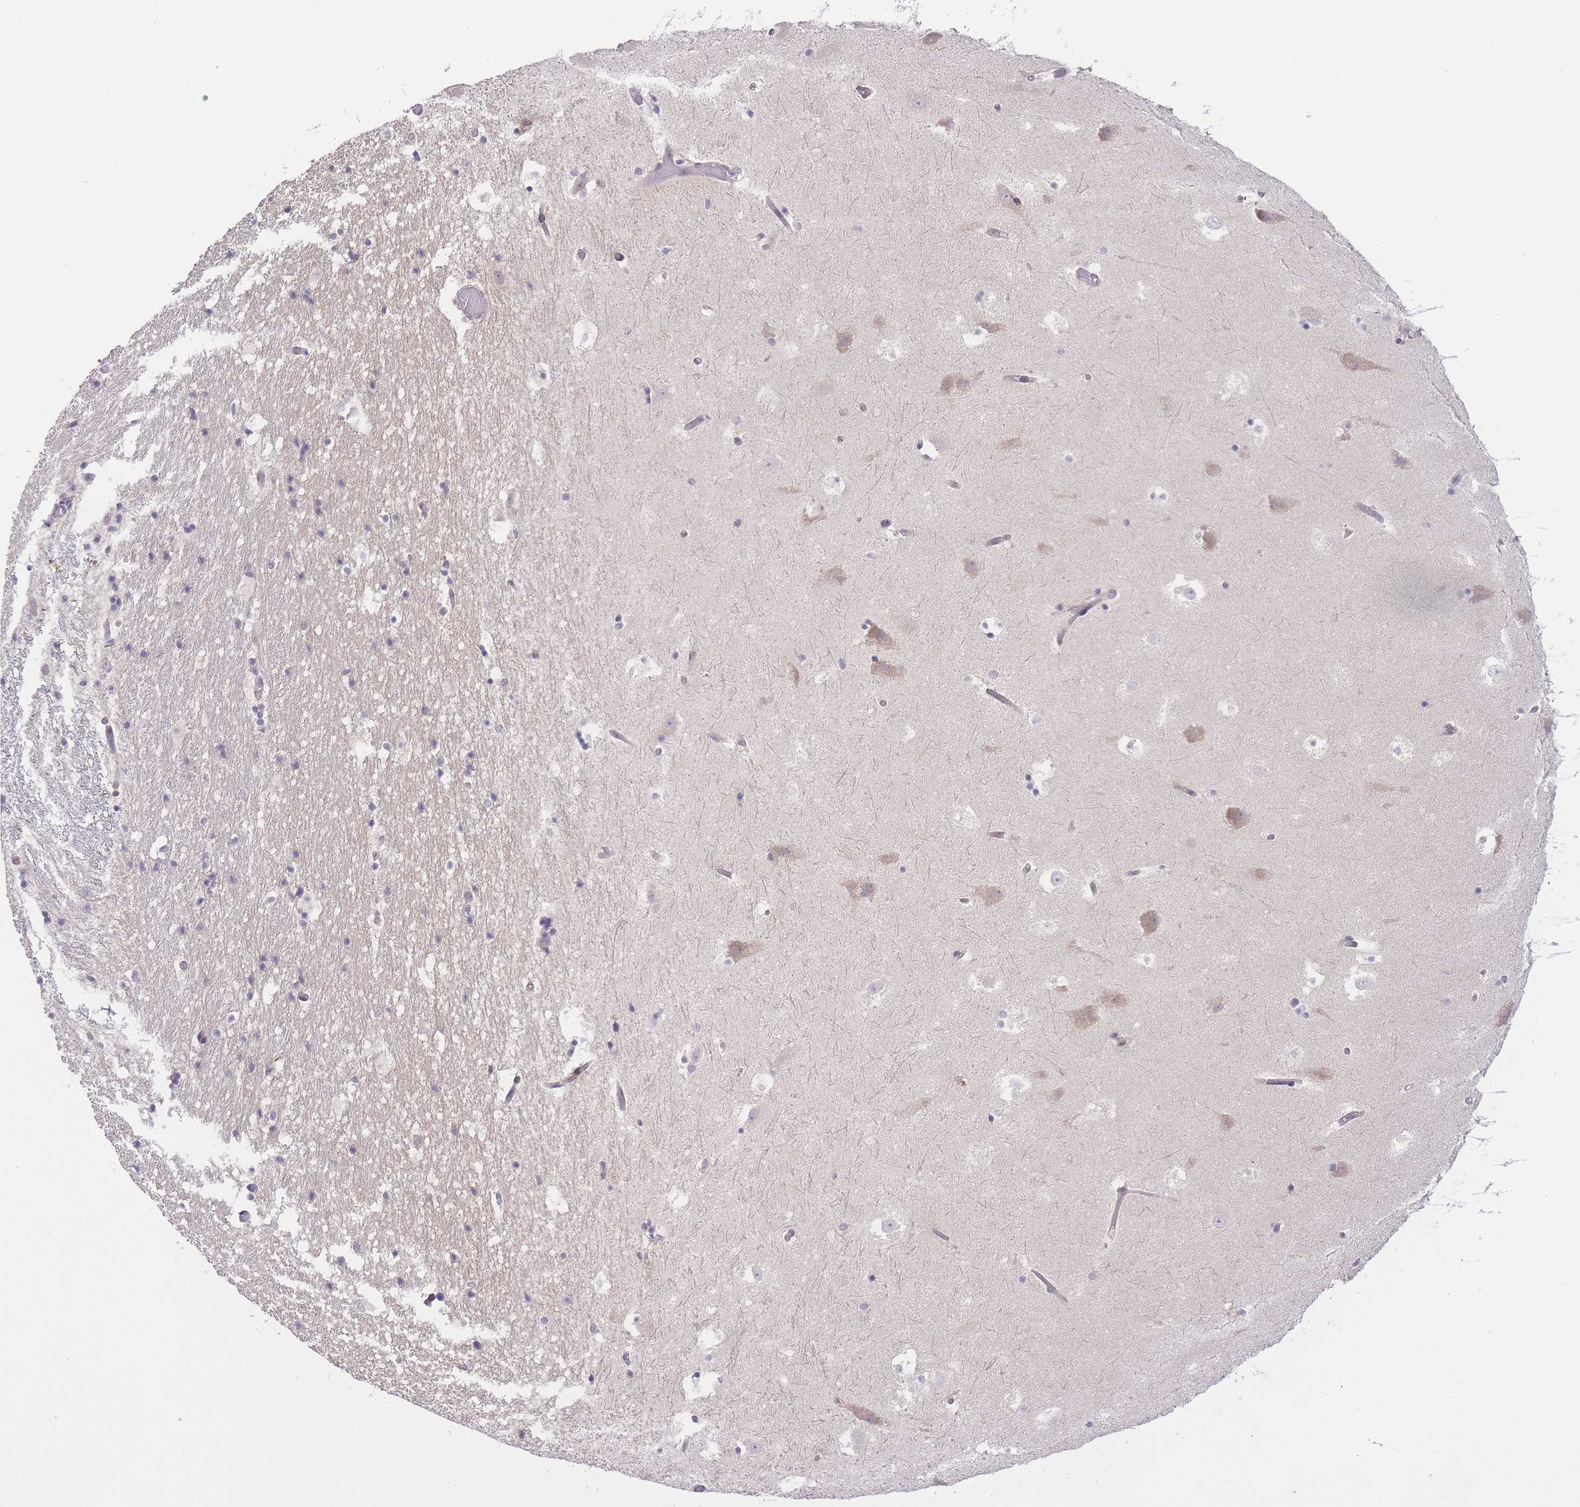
{"staining": {"intensity": "negative", "quantity": "none", "location": "none"}, "tissue": "hippocampus", "cell_type": "Glial cells", "image_type": "normal", "snomed": [{"axis": "morphology", "description": "Normal tissue, NOS"}, {"axis": "topography", "description": "Hippocampus"}], "caption": "Immunohistochemistry micrograph of benign hippocampus stained for a protein (brown), which reveals no expression in glial cells.", "gene": "TMED3", "patient": {"sex": "female", "age": 52}}